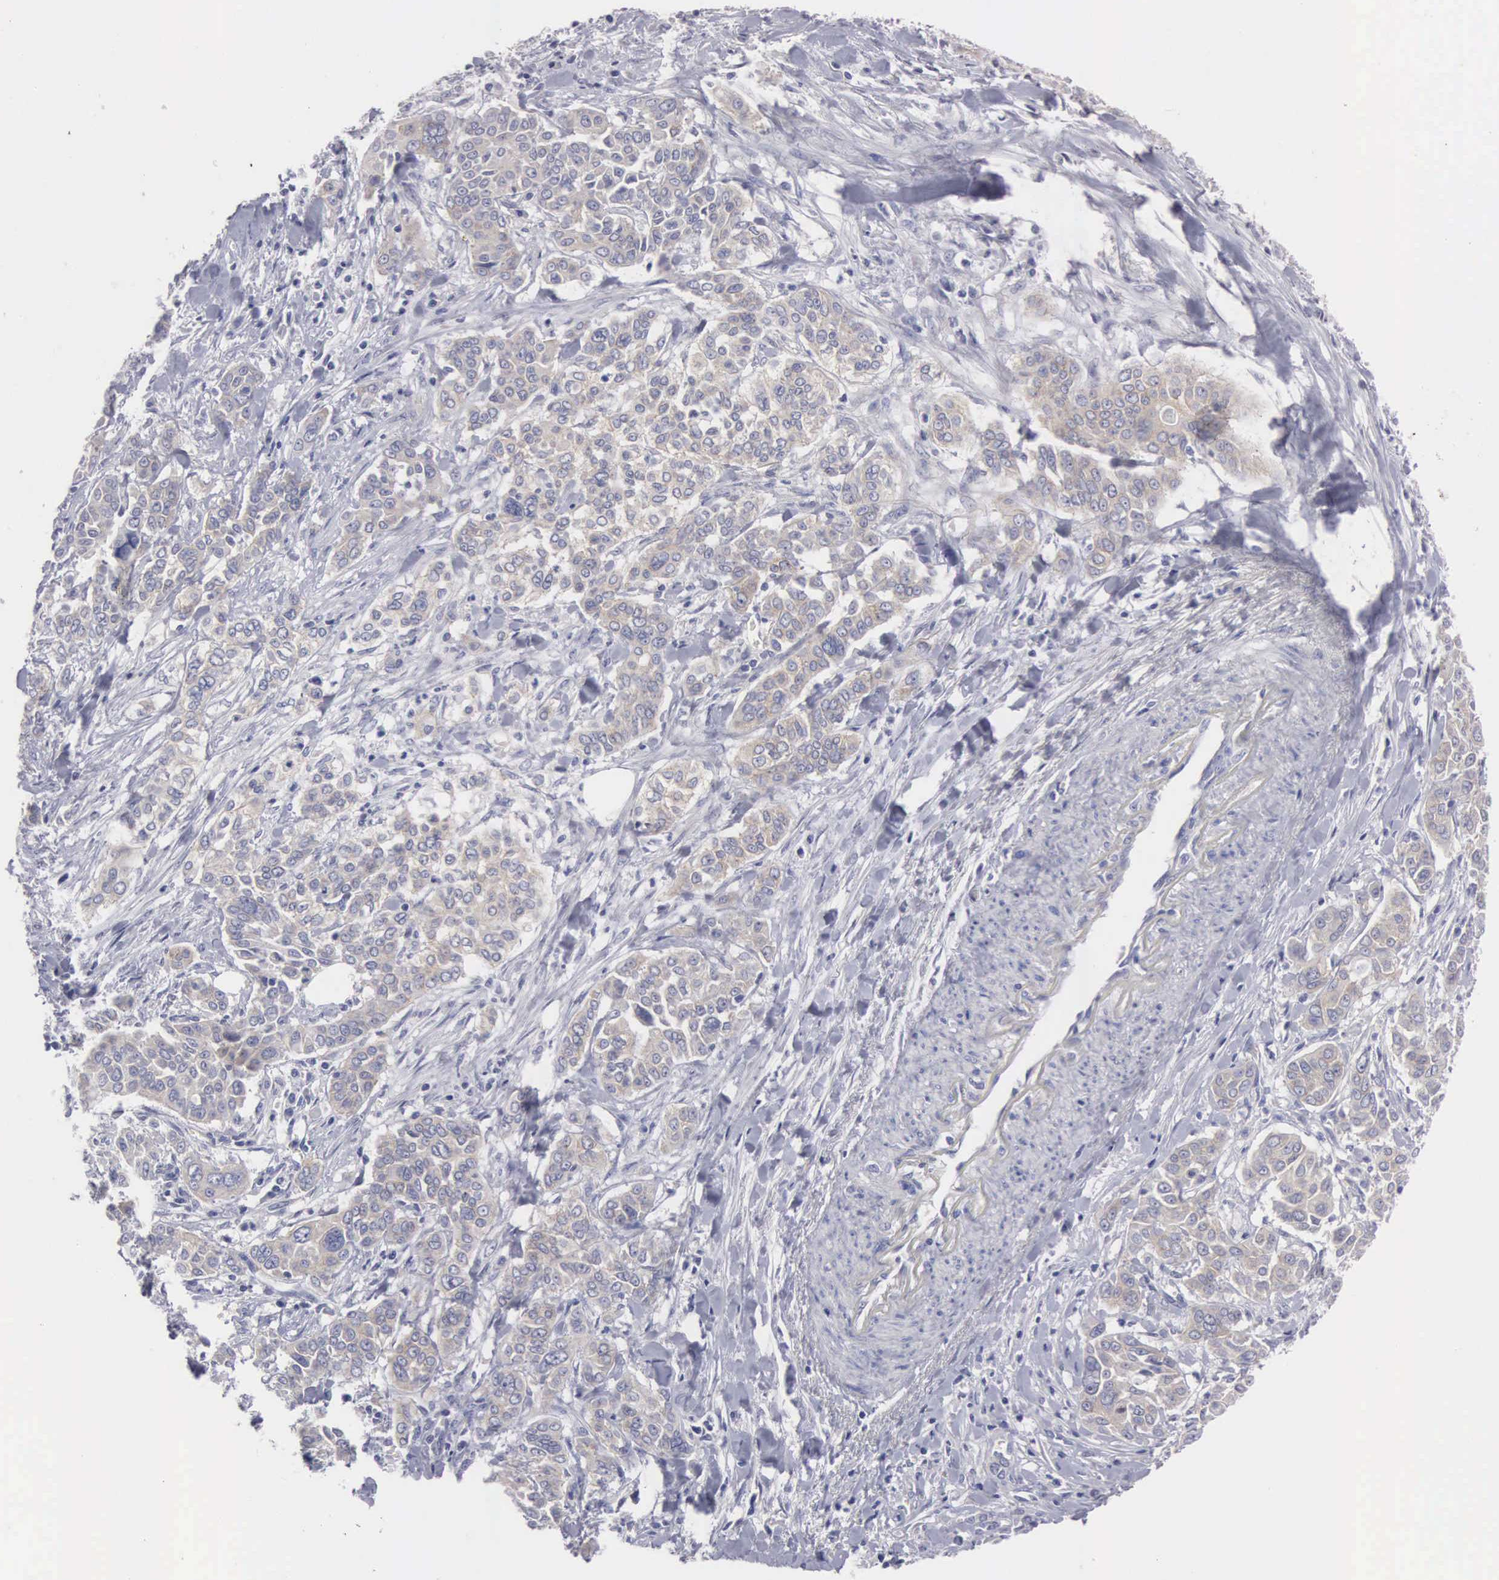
{"staining": {"intensity": "weak", "quantity": ">75%", "location": "cytoplasmic/membranous"}, "tissue": "pancreatic cancer", "cell_type": "Tumor cells", "image_type": "cancer", "snomed": [{"axis": "morphology", "description": "Adenocarcinoma, NOS"}, {"axis": "topography", "description": "Pancreas"}], "caption": "High-magnification brightfield microscopy of adenocarcinoma (pancreatic) stained with DAB (3,3'-diaminobenzidine) (brown) and counterstained with hematoxylin (blue). tumor cells exhibit weak cytoplasmic/membranous expression is identified in approximately>75% of cells.", "gene": "CEP170B", "patient": {"sex": "female", "age": 52}}